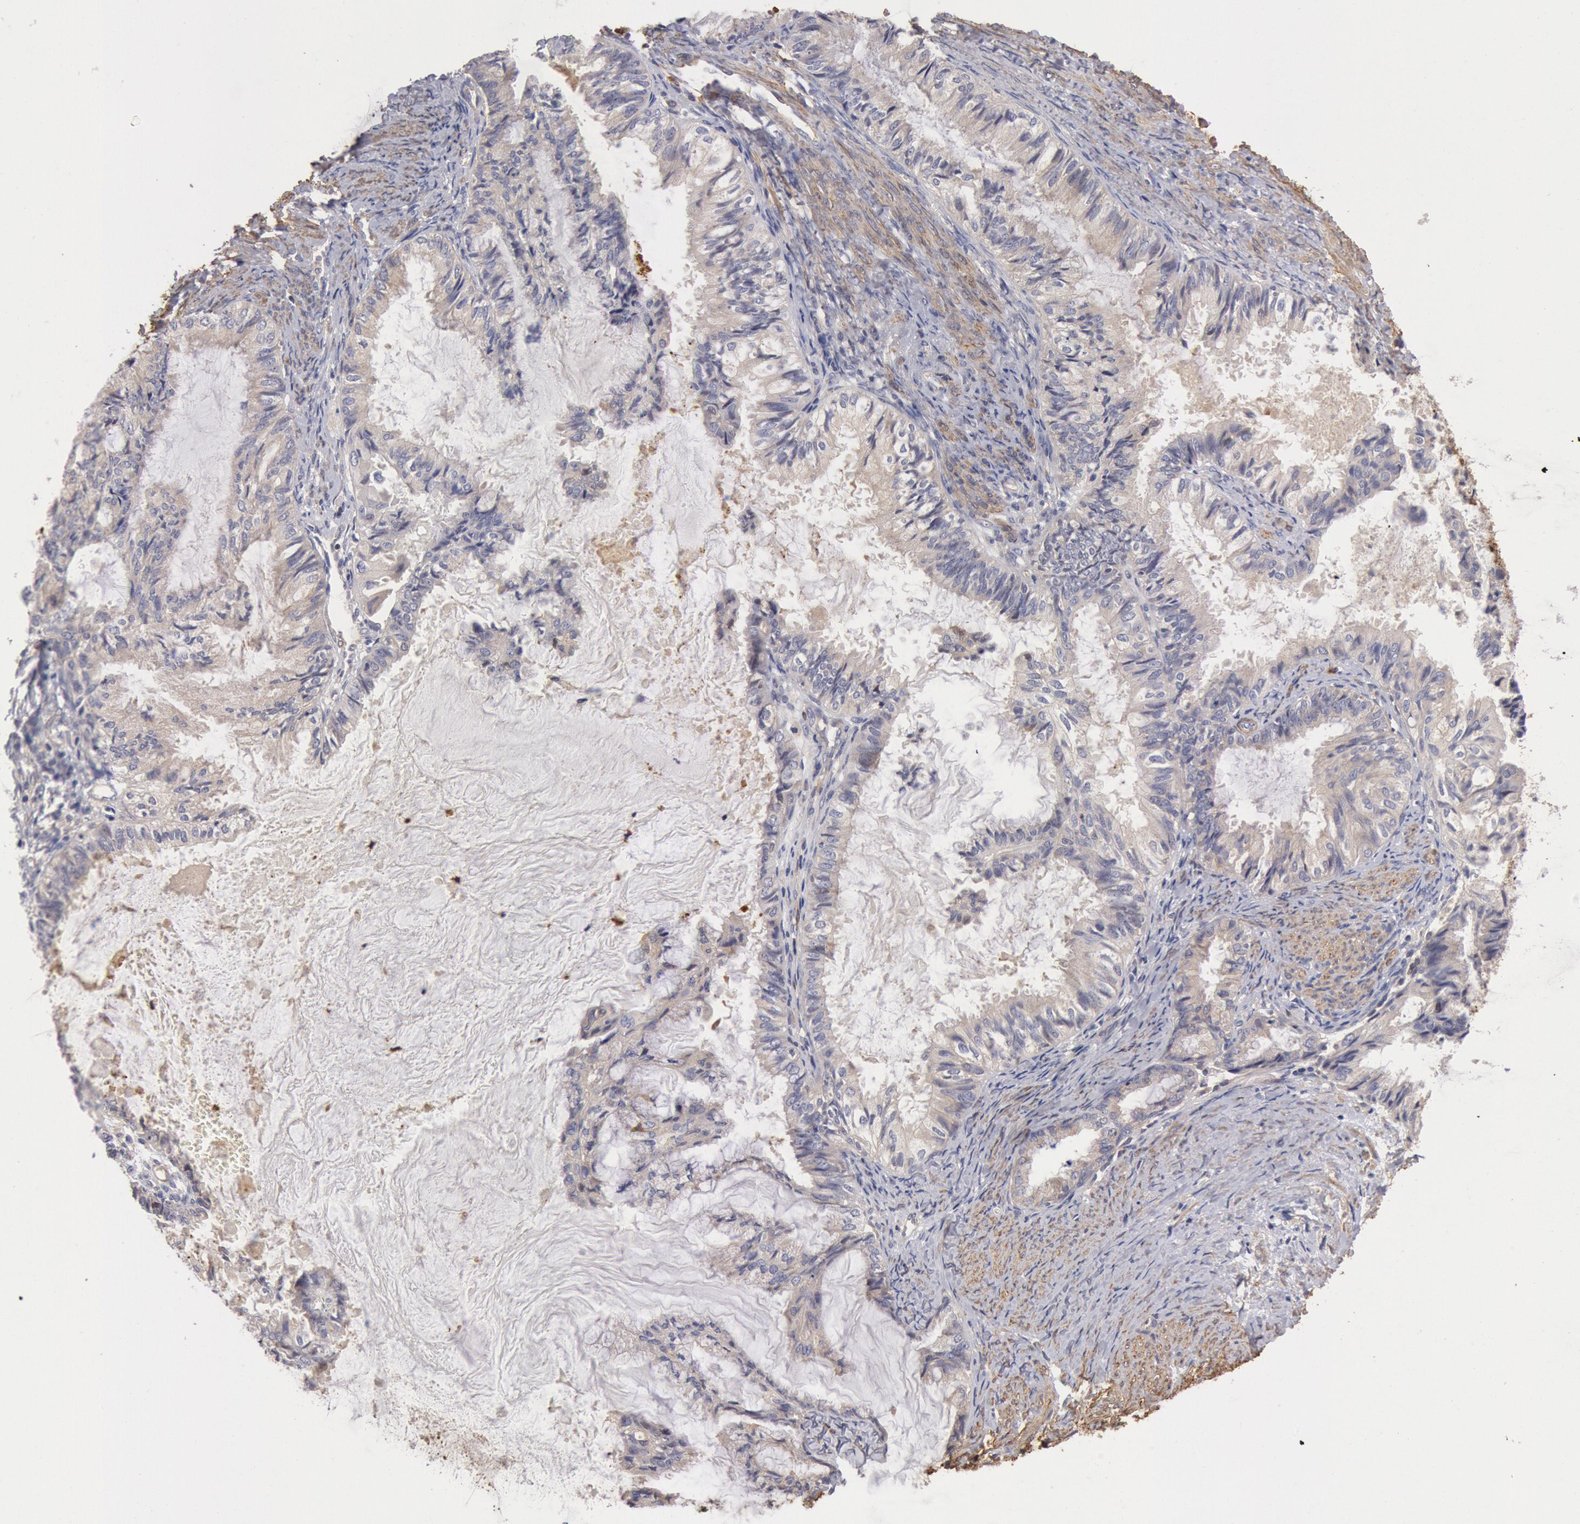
{"staining": {"intensity": "weak", "quantity": "<25%", "location": "cytoplasmic/membranous"}, "tissue": "endometrial cancer", "cell_type": "Tumor cells", "image_type": "cancer", "snomed": [{"axis": "morphology", "description": "Adenocarcinoma, NOS"}, {"axis": "topography", "description": "Endometrium"}], "caption": "DAB immunohistochemical staining of endometrial adenocarcinoma displays no significant expression in tumor cells. (Immunohistochemistry, brightfield microscopy, high magnification).", "gene": "TMED8", "patient": {"sex": "female", "age": 86}}